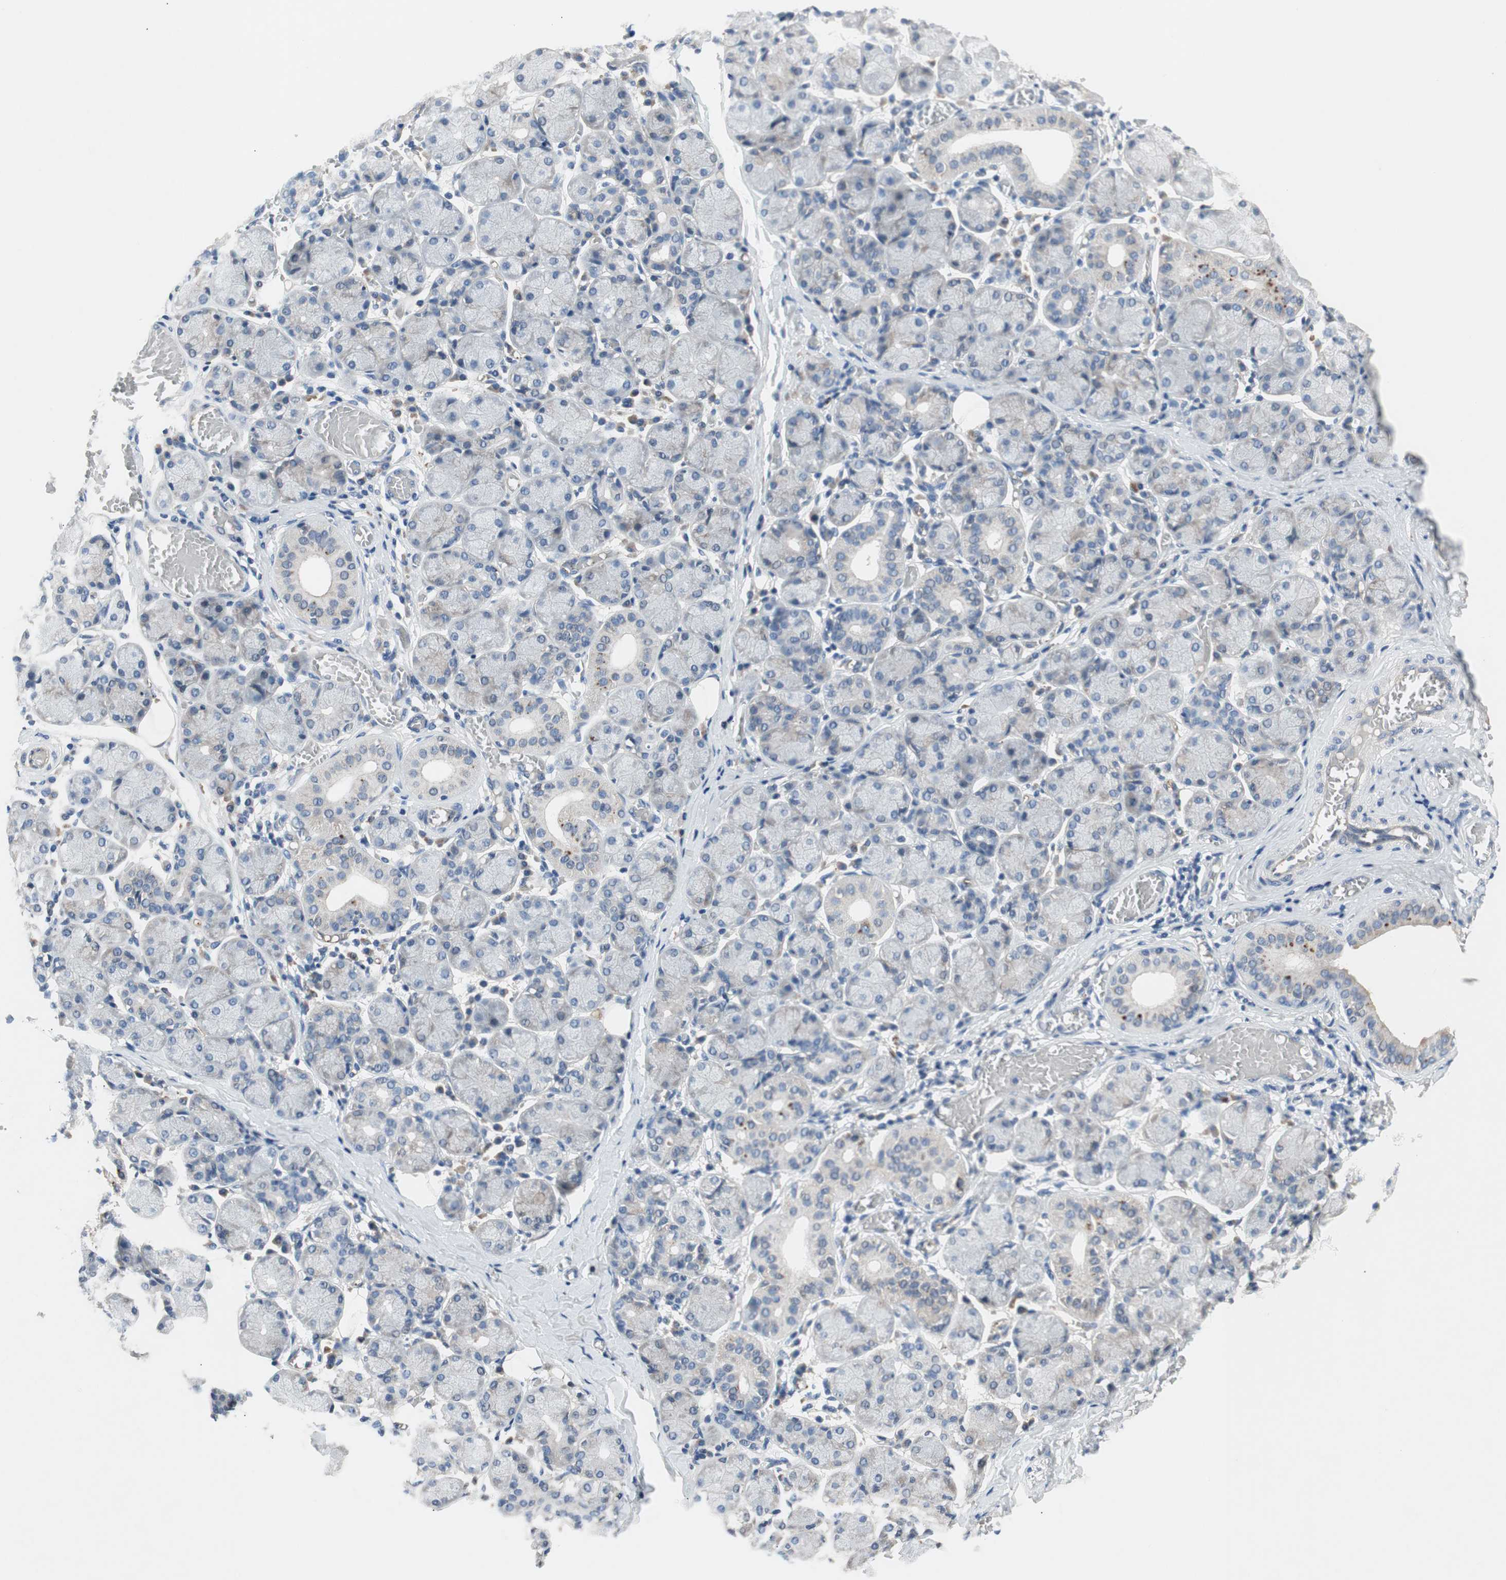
{"staining": {"intensity": "negative", "quantity": "none", "location": "none"}, "tissue": "salivary gland", "cell_type": "Glandular cells", "image_type": "normal", "snomed": [{"axis": "morphology", "description": "Normal tissue, NOS"}, {"axis": "topography", "description": "Salivary gland"}], "caption": "Glandular cells show no significant expression in normal salivary gland. The staining was performed using DAB (3,3'-diaminobenzidine) to visualize the protein expression in brown, while the nuclei were stained in blue with hematoxylin (Magnification: 20x).", "gene": "ALPL", "patient": {"sex": "female", "age": 24}}